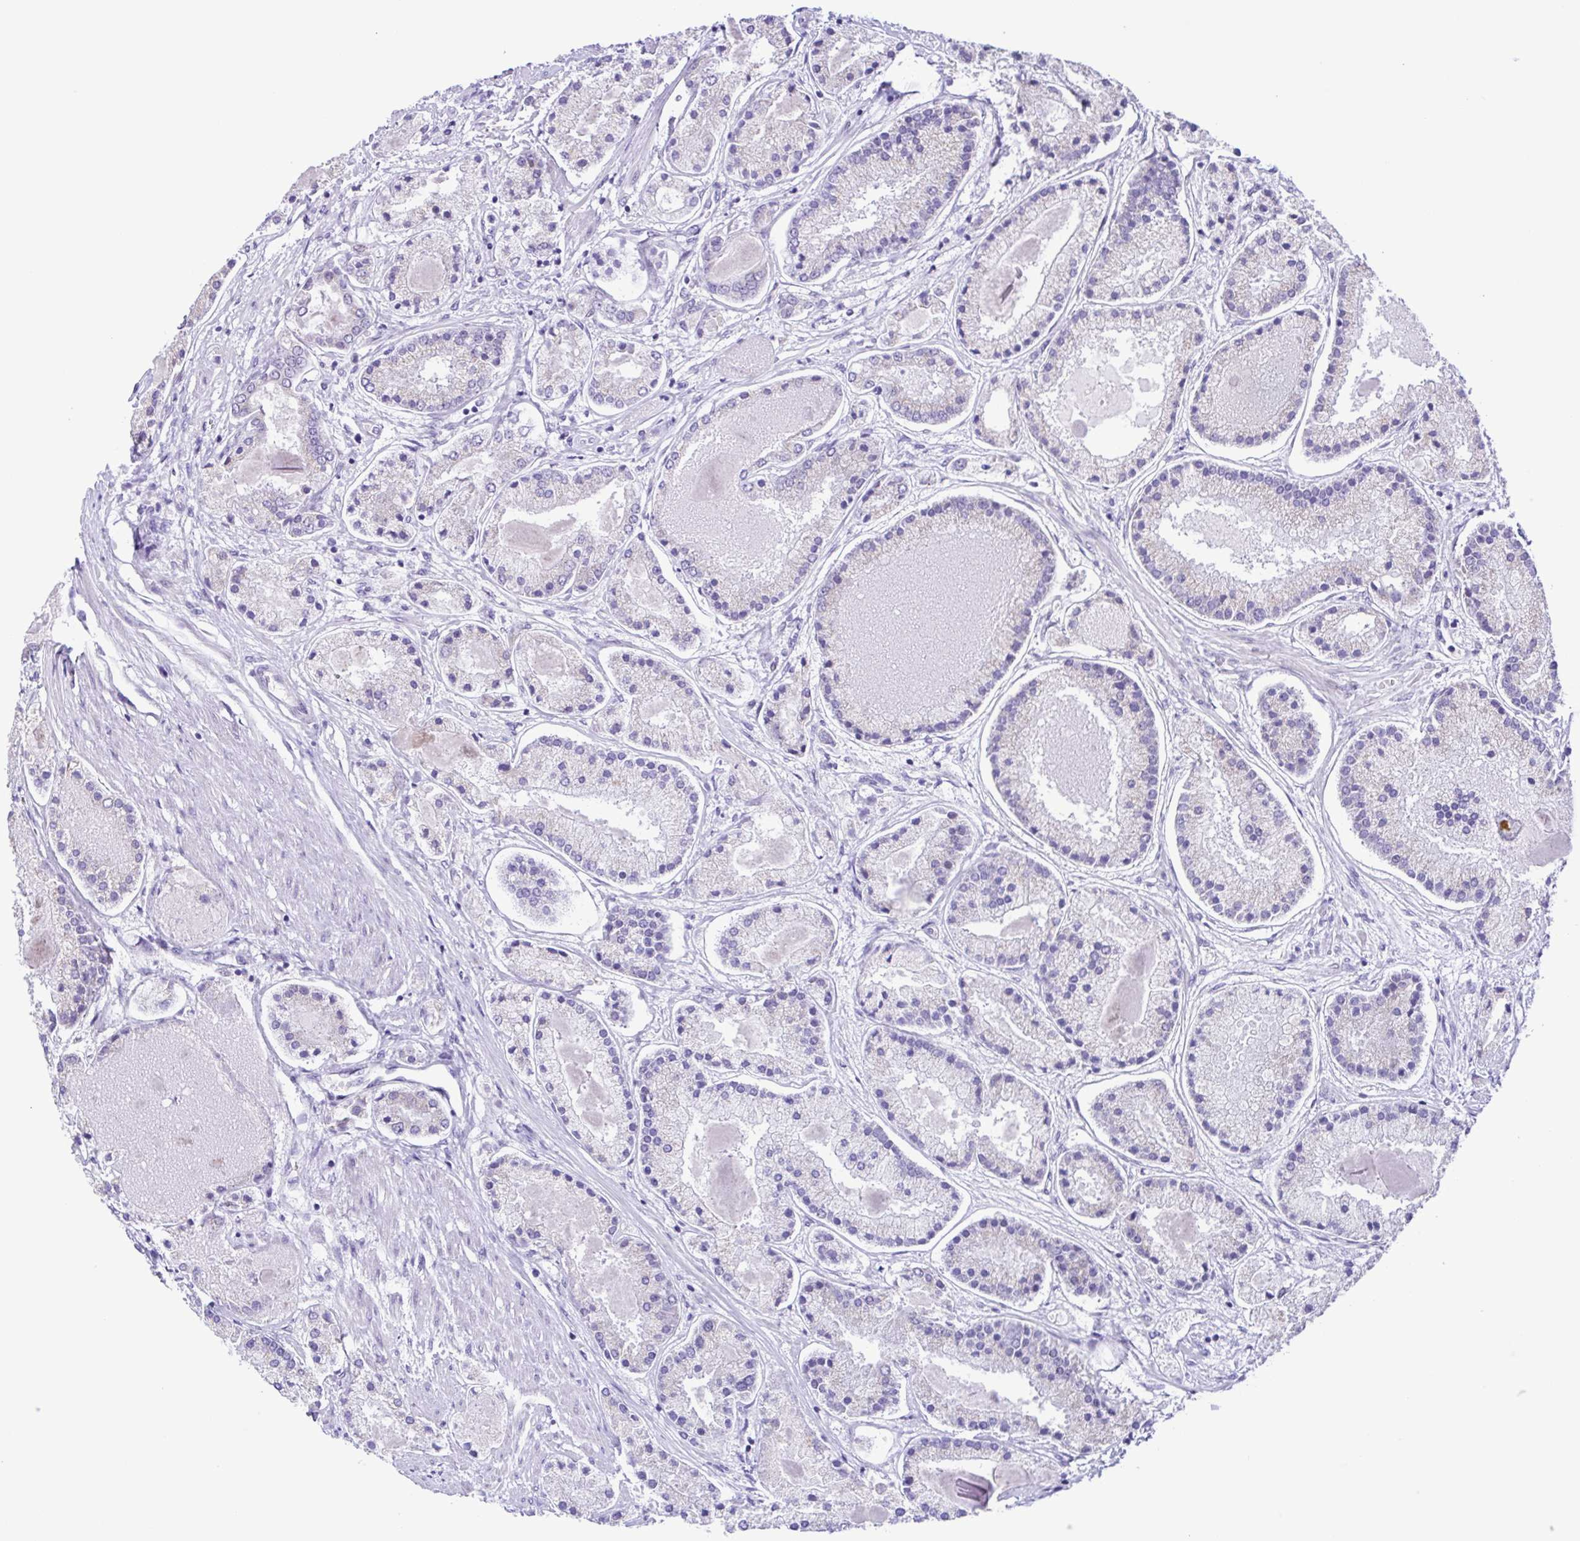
{"staining": {"intensity": "negative", "quantity": "none", "location": "none"}, "tissue": "prostate cancer", "cell_type": "Tumor cells", "image_type": "cancer", "snomed": [{"axis": "morphology", "description": "Adenocarcinoma, High grade"}, {"axis": "topography", "description": "Prostate"}], "caption": "Immunohistochemistry photomicrograph of prostate cancer (high-grade adenocarcinoma) stained for a protein (brown), which displays no expression in tumor cells.", "gene": "TGM3", "patient": {"sex": "male", "age": 67}}